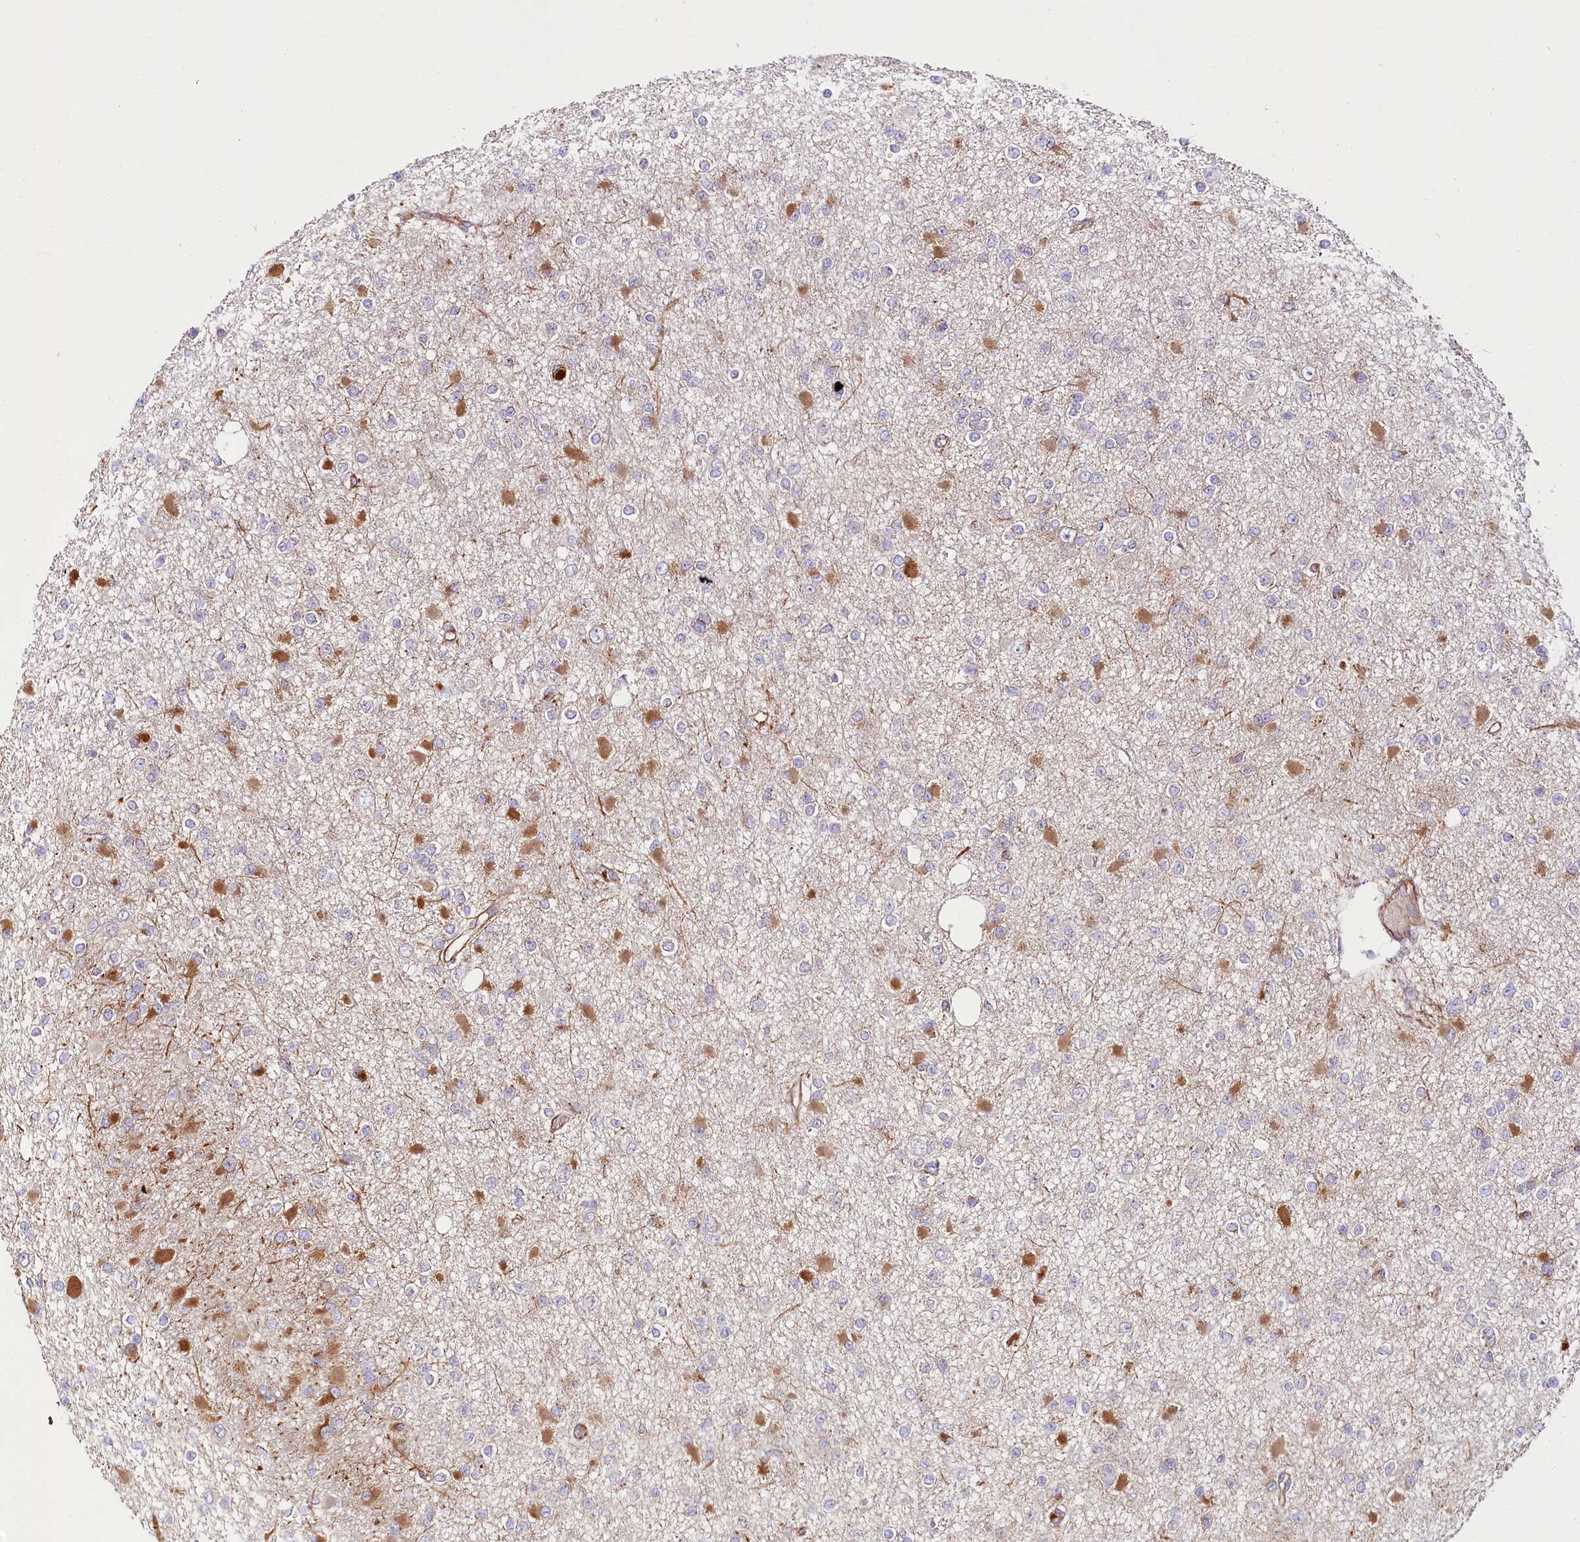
{"staining": {"intensity": "moderate", "quantity": "<25%", "location": "cytoplasmic/membranous"}, "tissue": "glioma", "cell_type": "Tumor cells", "image_type": "cancer", "snomed": [{"axis": "morphology", "description": "Glioma, malignant, Low grade"}, {"axis": "topography", "description": "Brain"}], "caption": "Immunohistochemical staining of human malignant glioma (low-grade) demonstrates low levels of moderate cytoplasmic/membranous positivity in about <25% of tumor cells. (DAB (3,3'-diaminobenzidine) IHC, brown staining for protein, blue staining for nuclei).", "gene": "THUMPD3", "patient": {"sex": "female", "age": 22}}